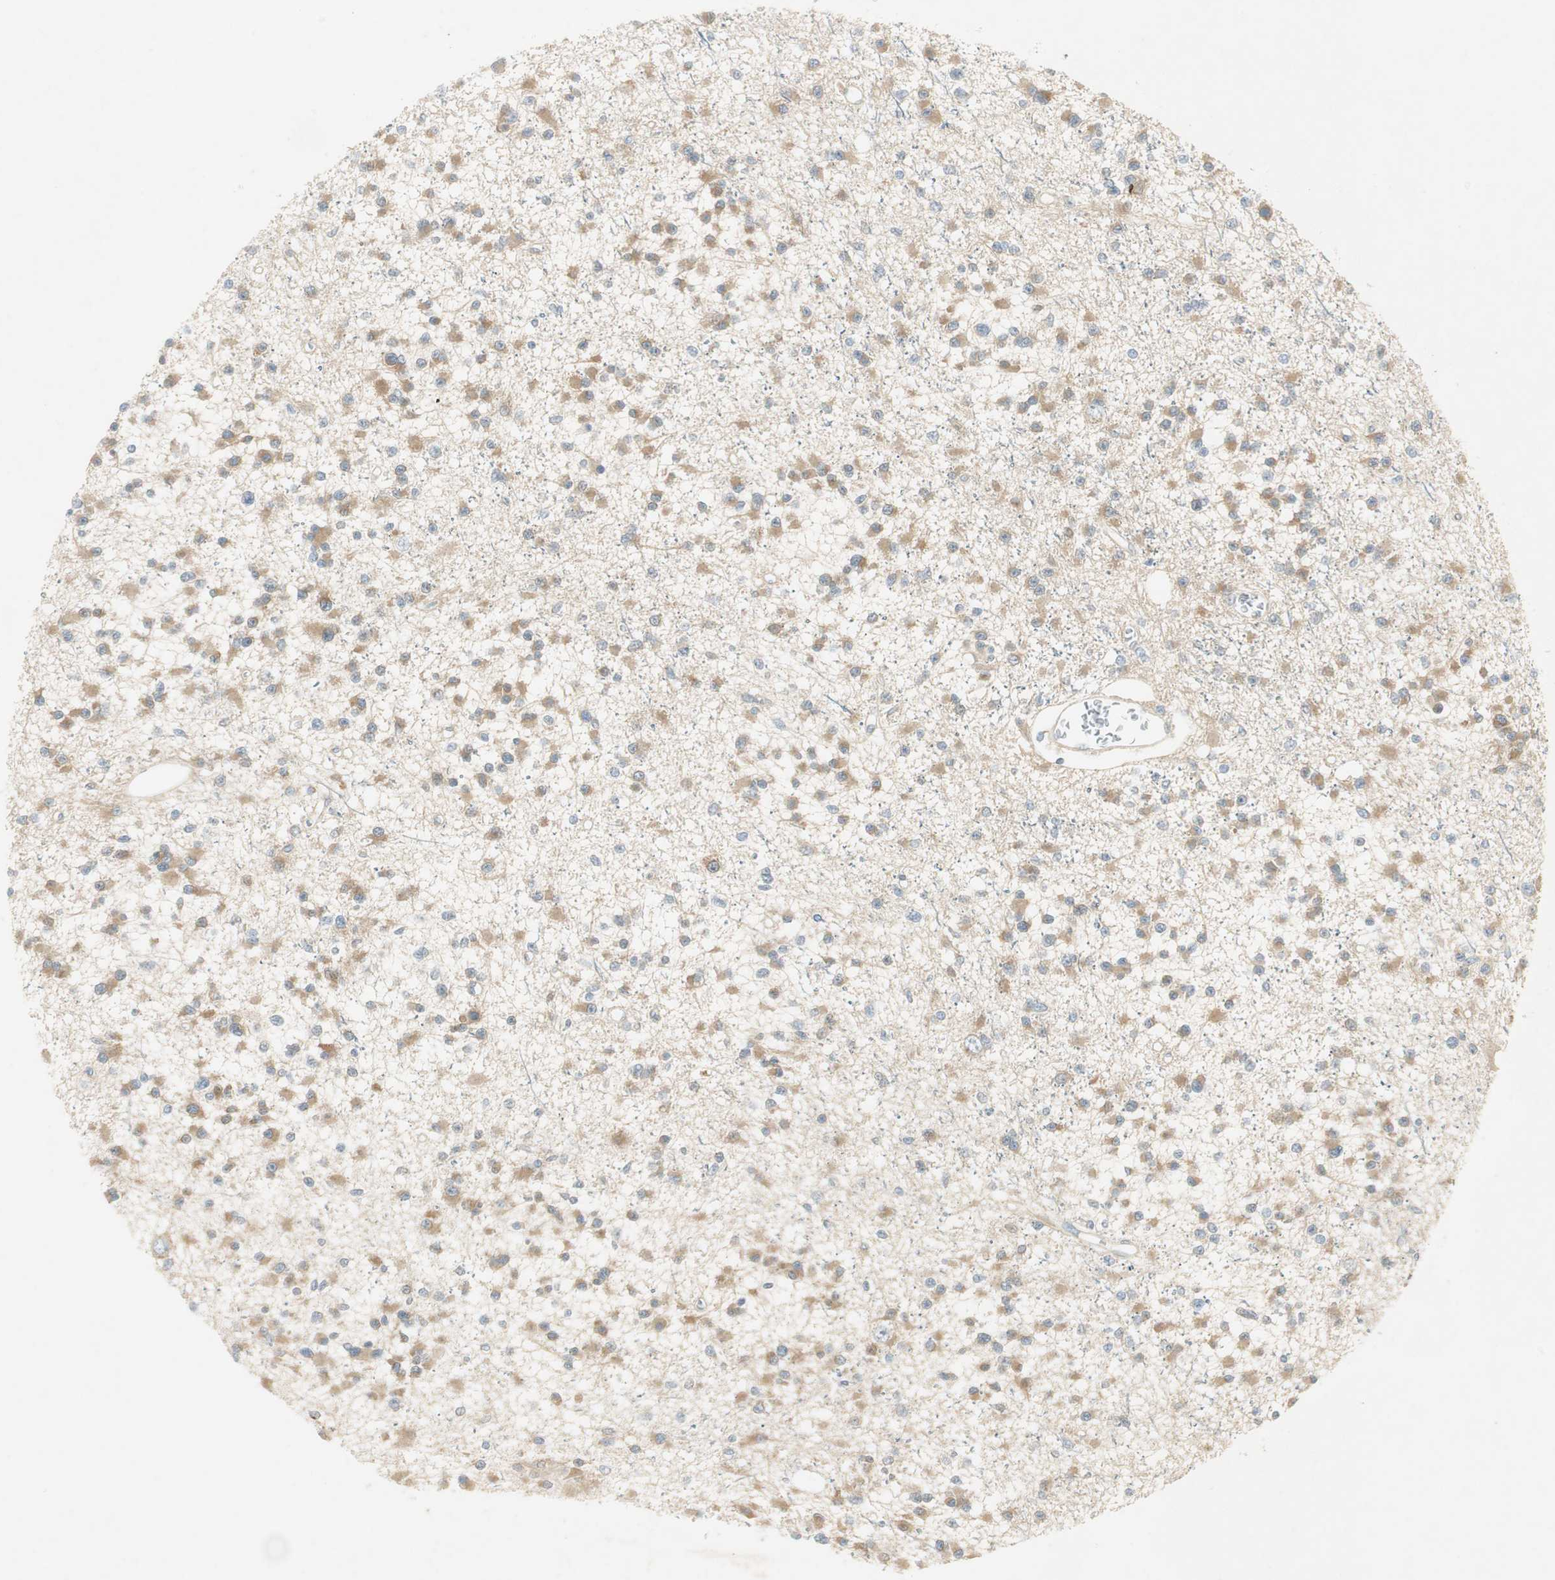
{"staining": {"intensity": "moderate", "quantity": ">75%", "location": "cytoplasmic/membranous"}, "tissue": "glioma", "cell_type": "Tumor cells", "image_type": "cancer", "snomed": [{"axis": "morphology", "description": "Glioma, malignant, Low grade"}, {"axis": "topography", "description": "Brain"}], "caption": "Glioma stained for a protein (brown) displays moderate cytoplasmic/membranous positive staining in about >75% of tumor cells.", "gene": "STON1-GTF2A1L", "patient": {"sex": "female", "age": 22}}